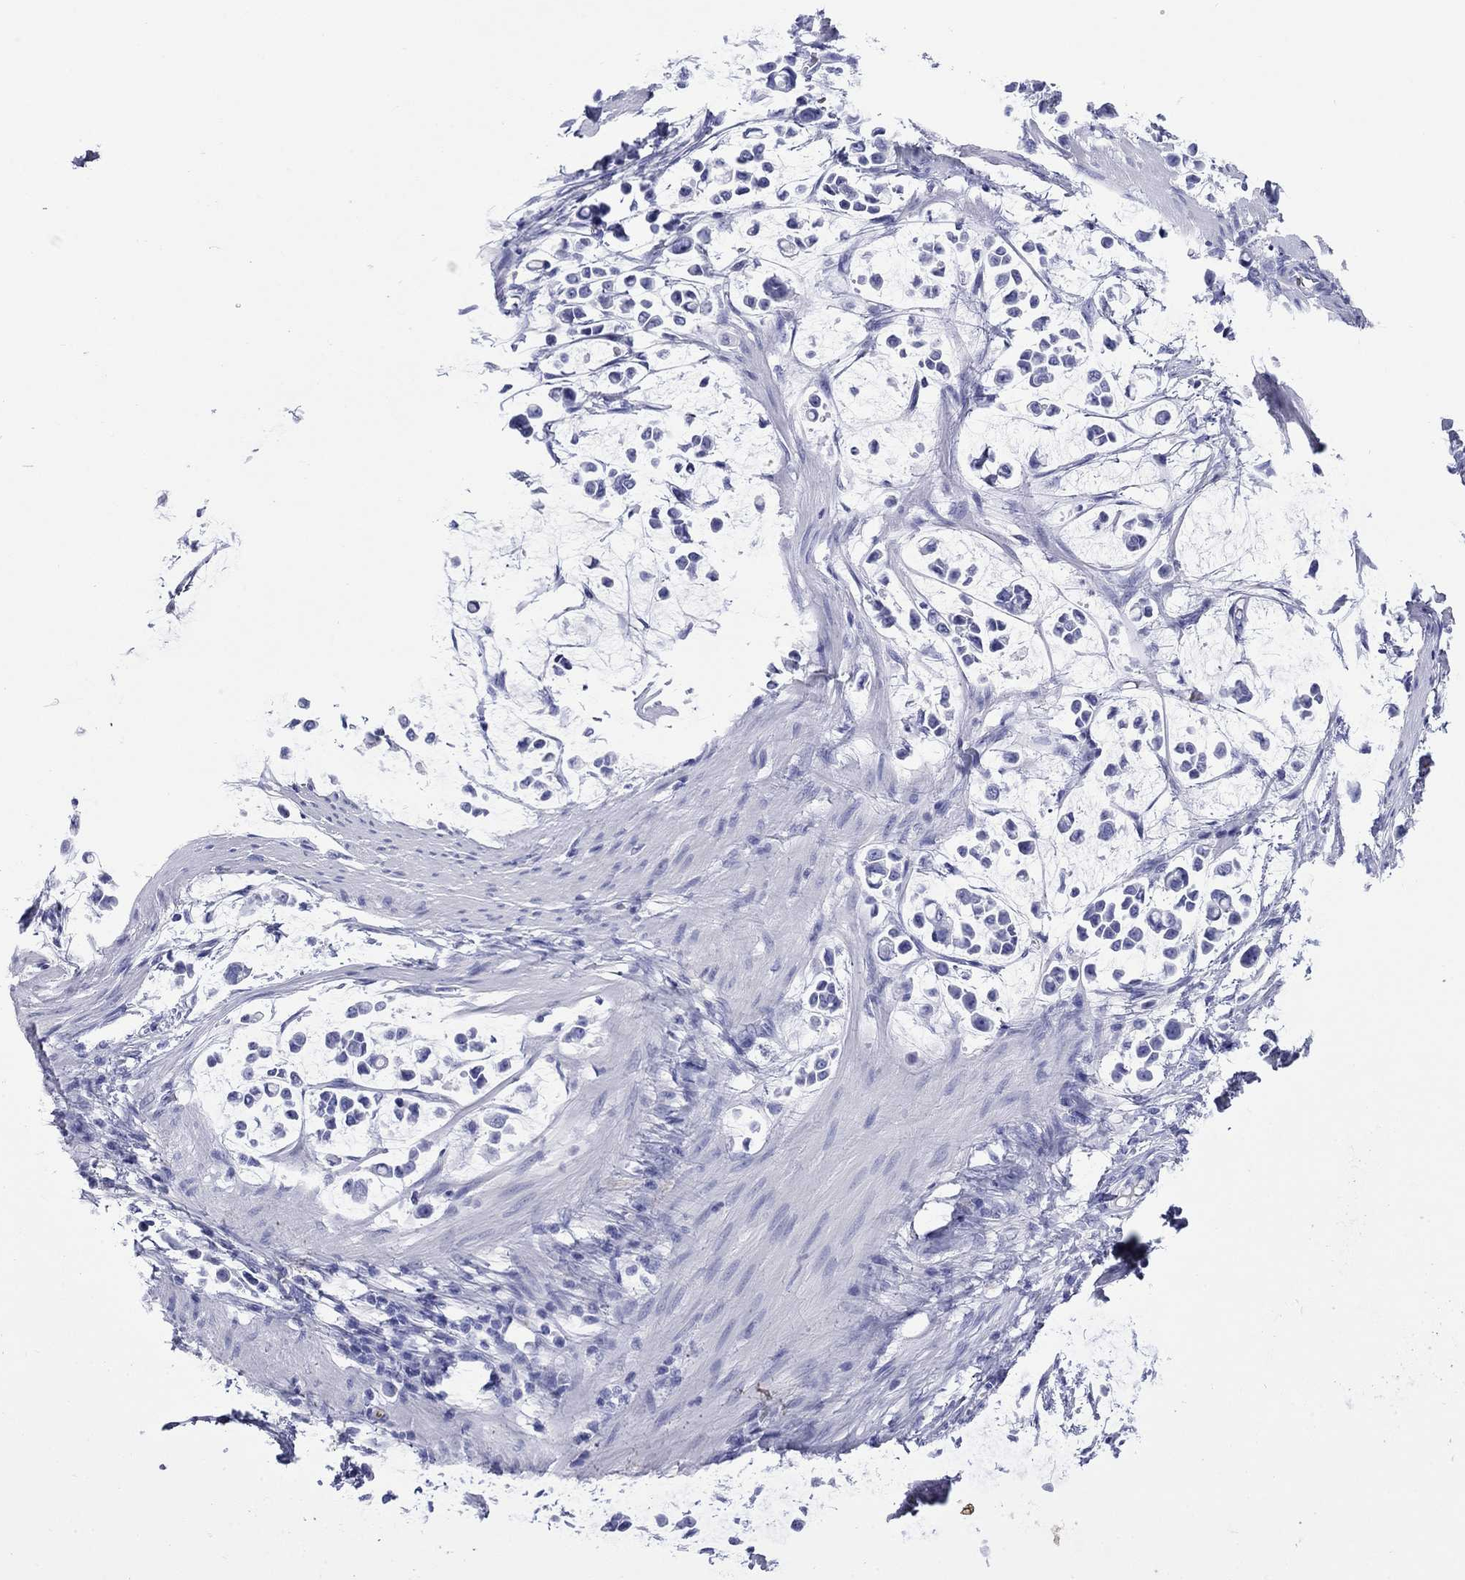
{"staining": {"intensity": "negative", "quantity": "none", "location": "none"}, "tissue": "stomach cancer", "cell_type": "Tumor cells", "image_type": "cancer", "snomed": [{"axis": "morphology", "description": "Adenocarcinoma, NOS"}, {"axis": "topography", "description": "Stomach"}], "caption": "Immunohistochemistry (IHC) of human adenocarcinoma (stomach) displays no expression in tumor cells.", "gene": "ROM1", "patient": {"sex": "male", "age": 82}}